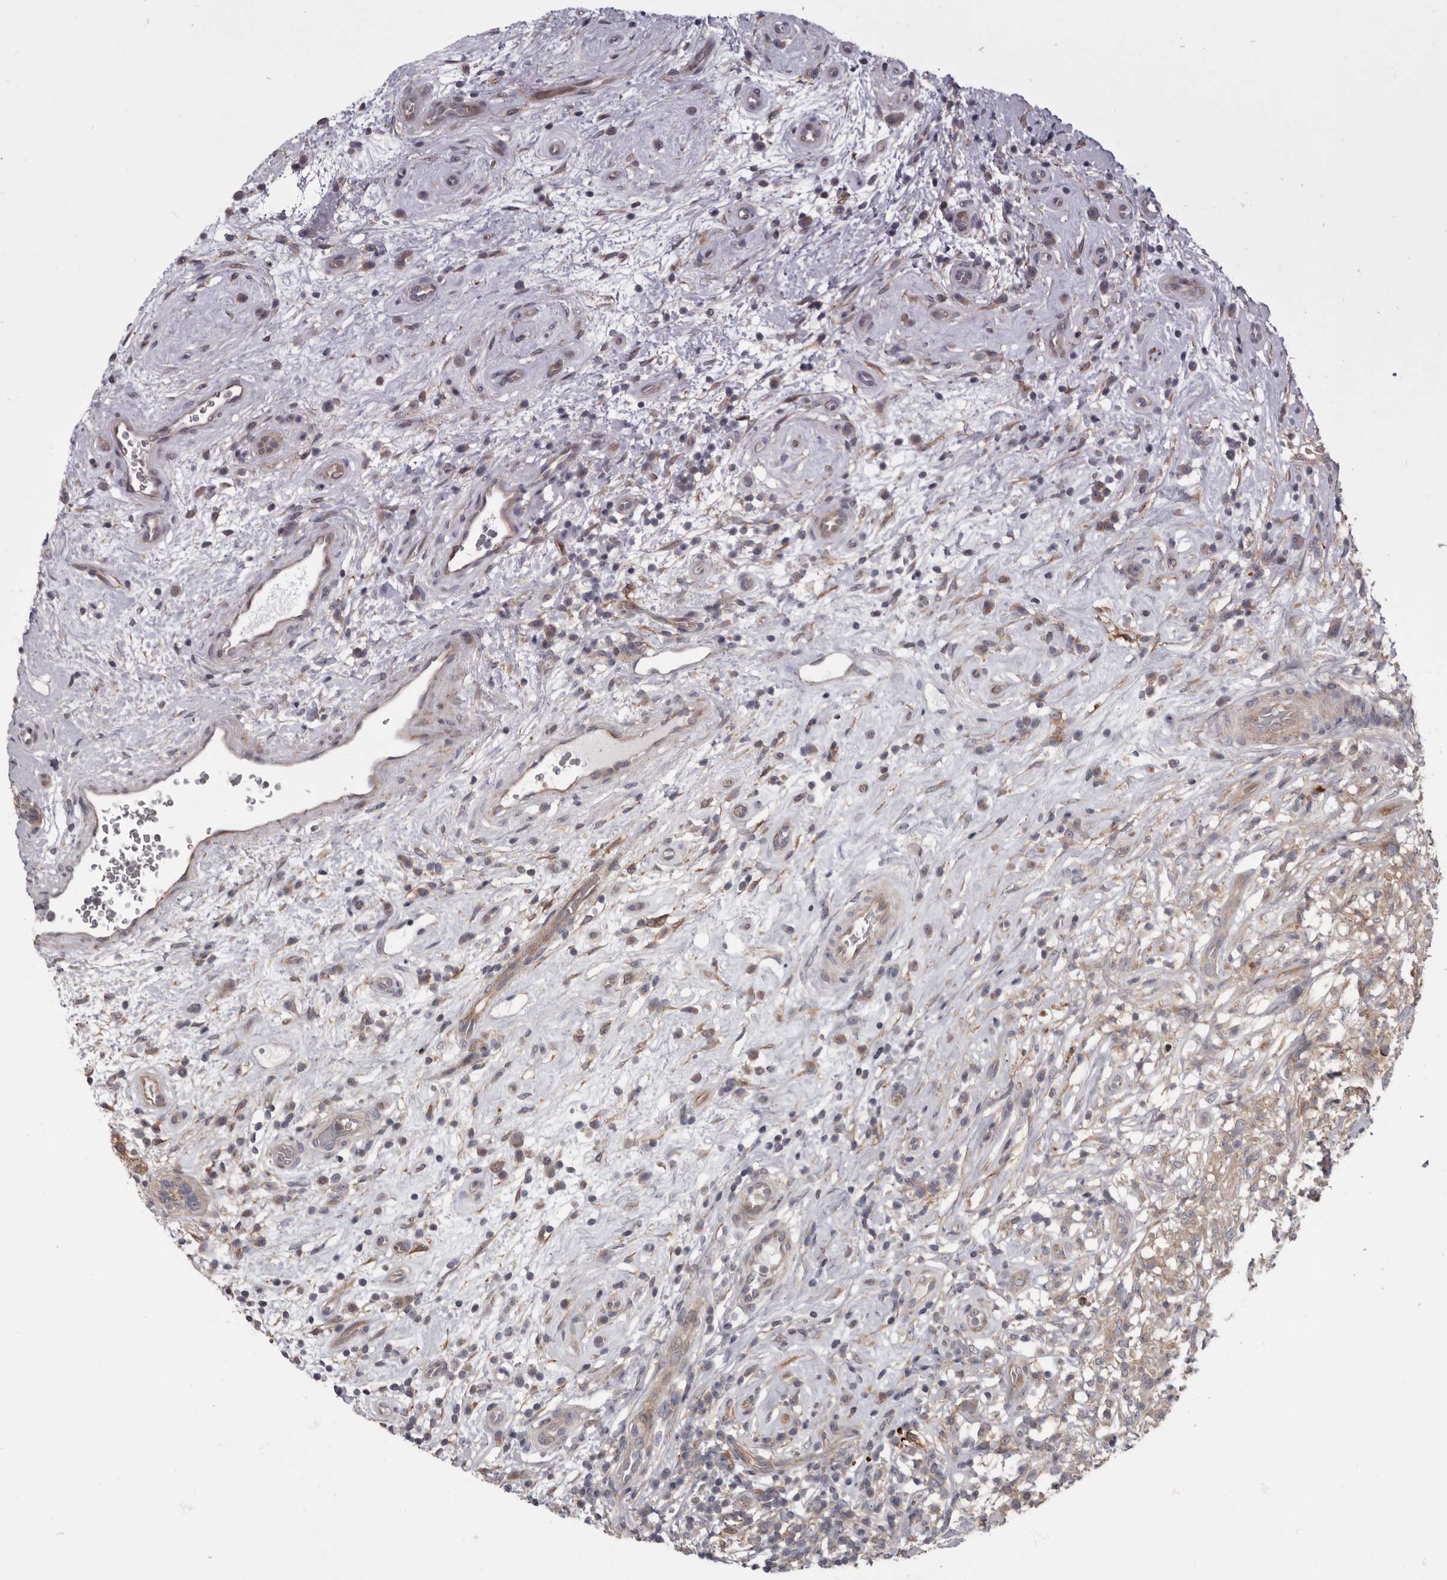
{"staining": {"intensity": "weak", "quantity": "<25%", "location": "cytoplasmic/membranous"}, "tissue": "testis cancer", "cell_type": "Tumor cells", "image_type": "cancer", "snomed": [{"axis": "morphology", "description": "Seminoma, NOS"}, {"axis": "topography", "description": "Testis"}], "caption": "Seminoma (testis) was stained to show a protein in brown. There is no significant positivity in tumor cells.", "gene": "FGFR4", "patient": {"sex": "male", "age": 49}}